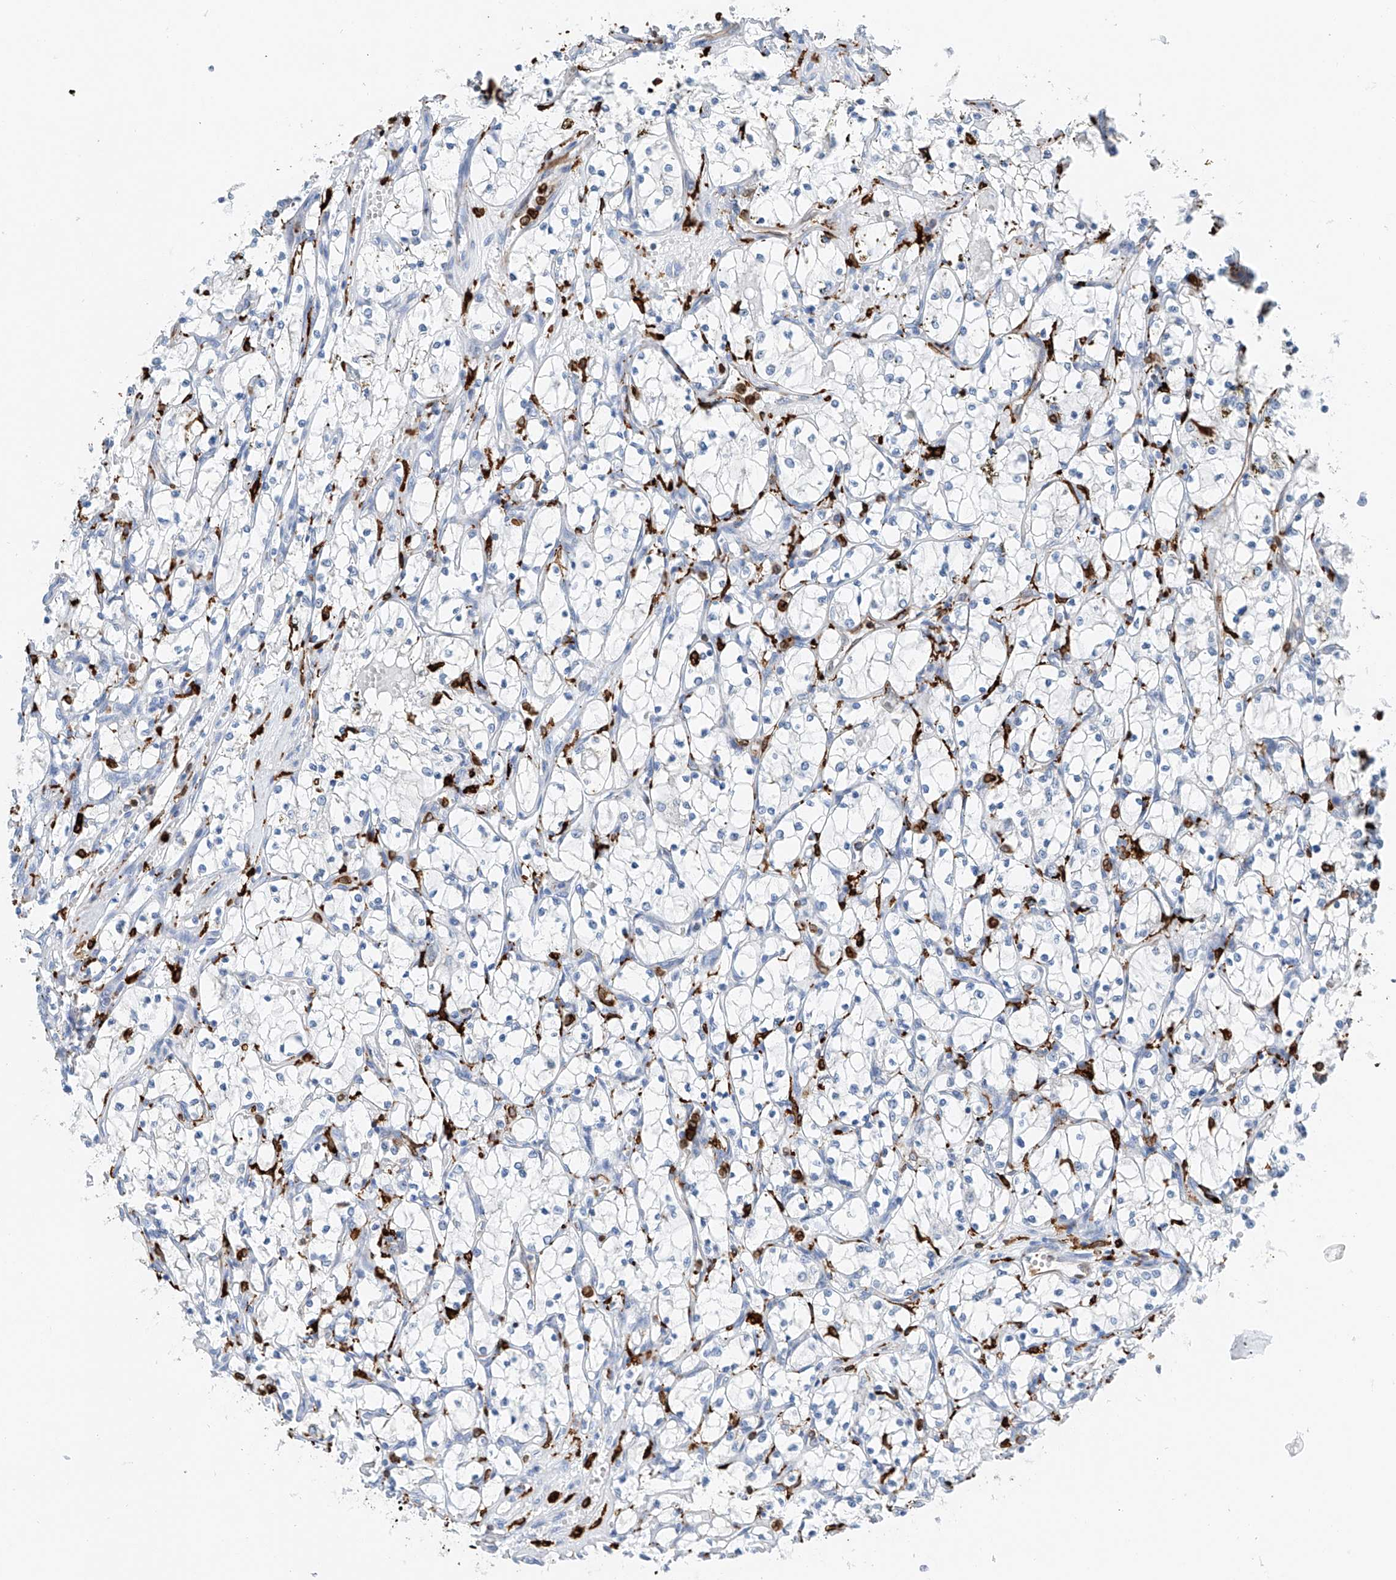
{"staining": {"intensity": "negative", "quantity": "none", "location": "none"}, "tissue": "renal cancer", "cell_type": "Tumor cells", "image_type": "cancer", "snomed": [{"axis": "morphology", "description": "Adenocarcinoma, NOS"}, {"axis": "topography", "description": "Kidney"}], "caption": "Histopathology image shows no protein expression in tumor cells of renal cancer tissue.", "gene": "TBXAS1", "patient": {"sex": "female", "age": 69}}